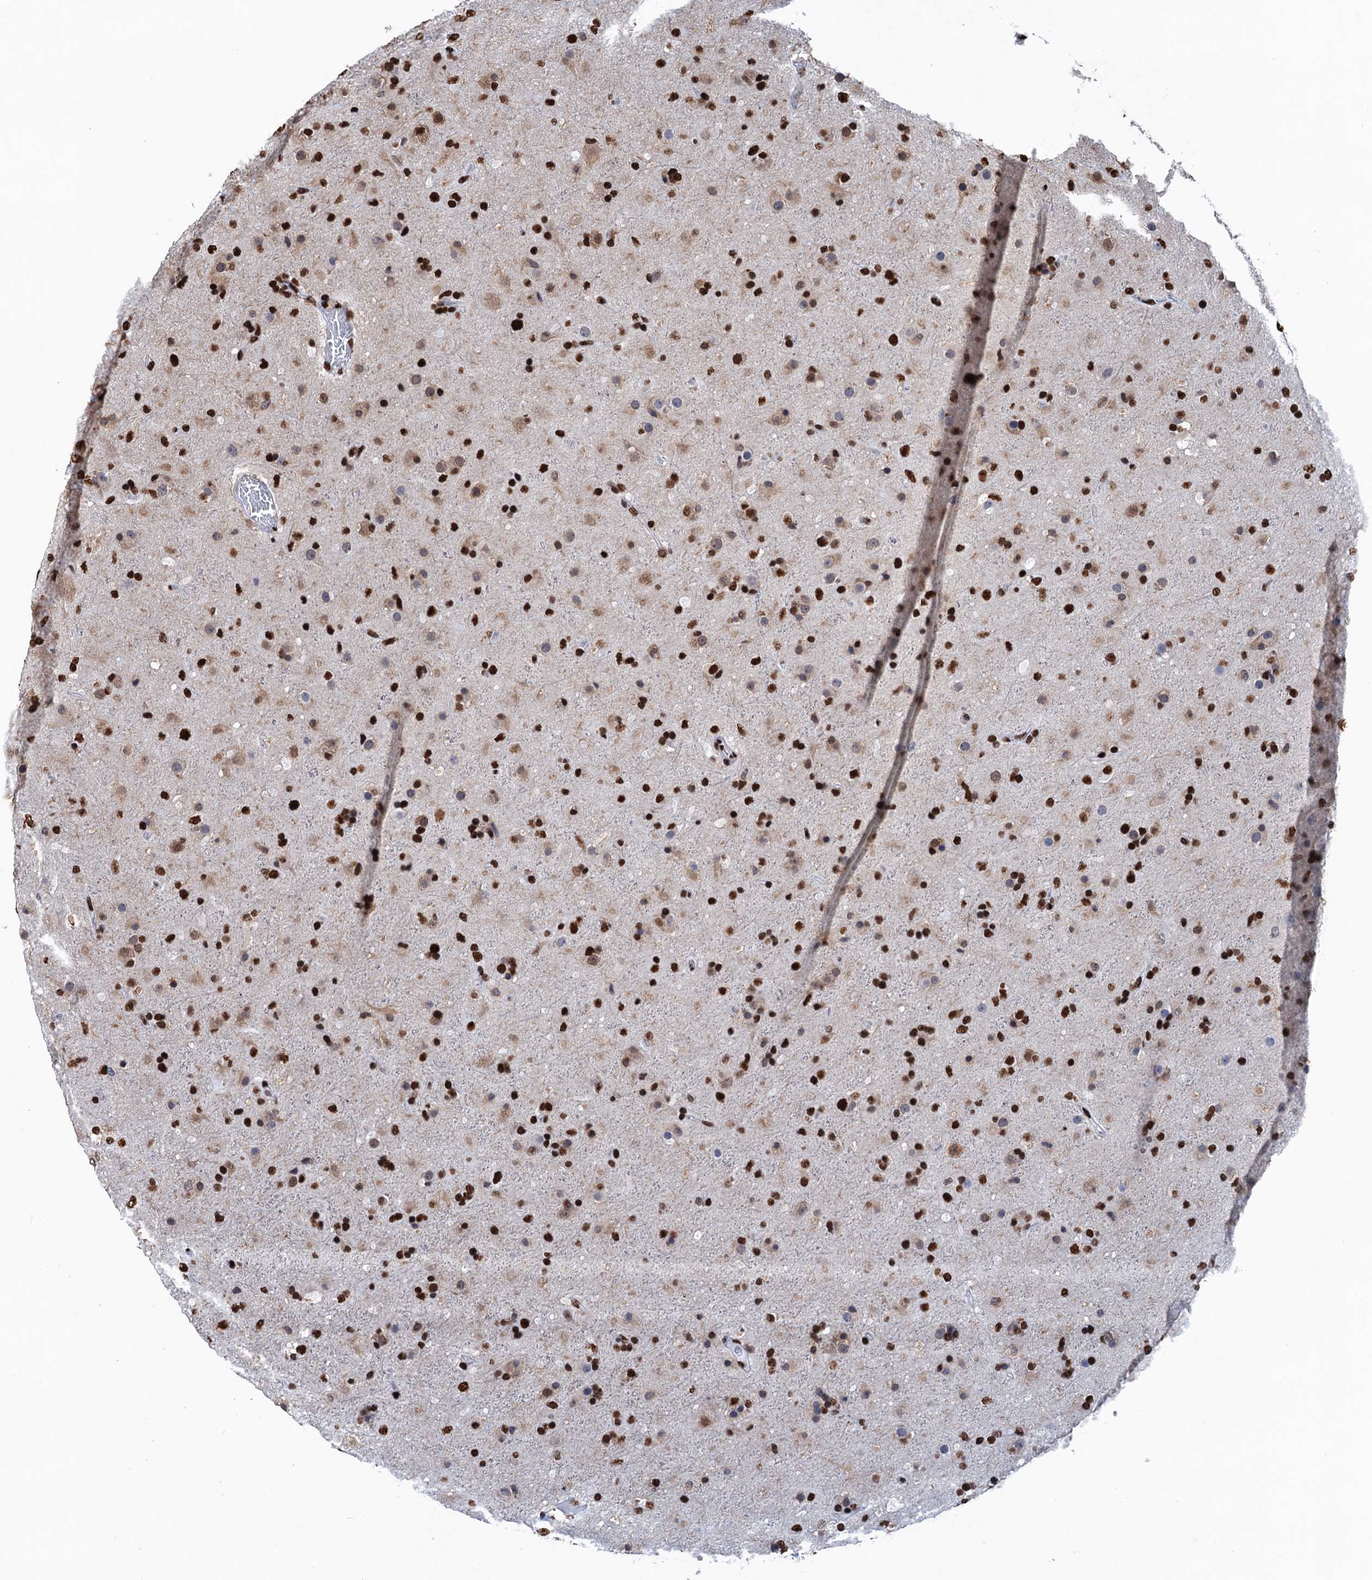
{"staining": {"intensity": "strong", "quantity": ">75%", "location": "nuclear"}, "tissue": "glioma", "cell_type": "Tumor cells", "image_type": "cancer", "snomed": [{"axis": "morphology", "description": "Glioma, malignant, Low grade"}, {"axis": "topography", "description": "Brain"}], "caption": "An IHC histopathology image of tumor tissue is shown. Protein staining in brown shows strong nuclear positivity in glioma within tumor cells. The staining is performed using DAB brown chromogen to label protein expression. The nuclei are counter-stained blue using hematoxylin.", "gene": "UBA2", "patient": {"sex": "male", "age": 65}}